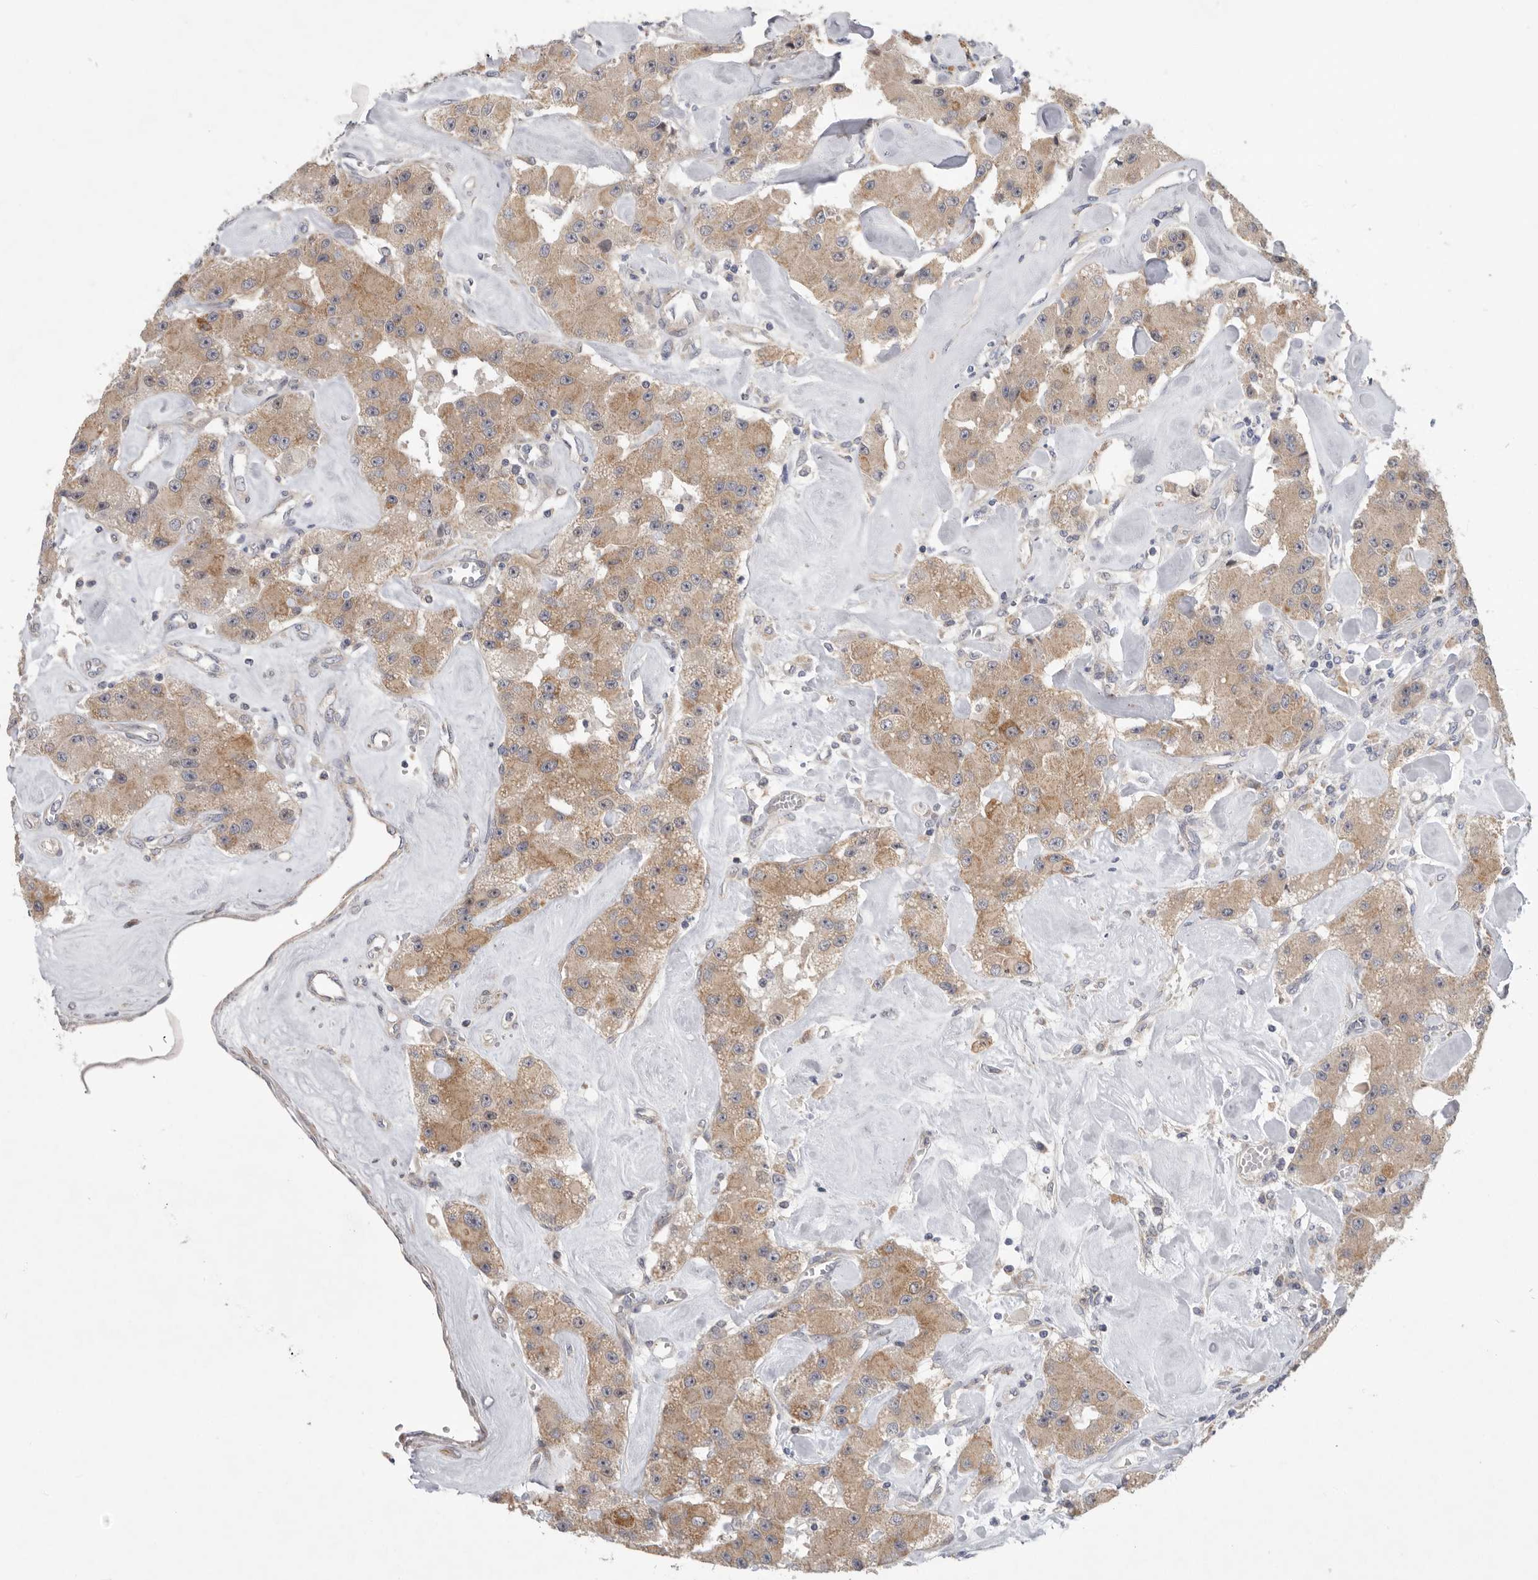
{"staining": {"intensity": "moderate", "quantity": ">75%", "location": "cytoplasmic/membranous"}, "tissue": "carcinoid", "cell_type": "Tumor cells", "image_type": "cancer", "snomed": [{"axis": "morphology", "description": "Carcinoid, malignant, NOS"}, {"axis": "topography", "description": "Pancreas"}], "caption": "Immunohistochemical staining of human carcinoid (malignant) demonstrates moderate cytoplasmic/membranous protein expression in about >75% of tumor cells.", "gene": "MTFR1L", "patient": {"sex": "male", "age": 41}}